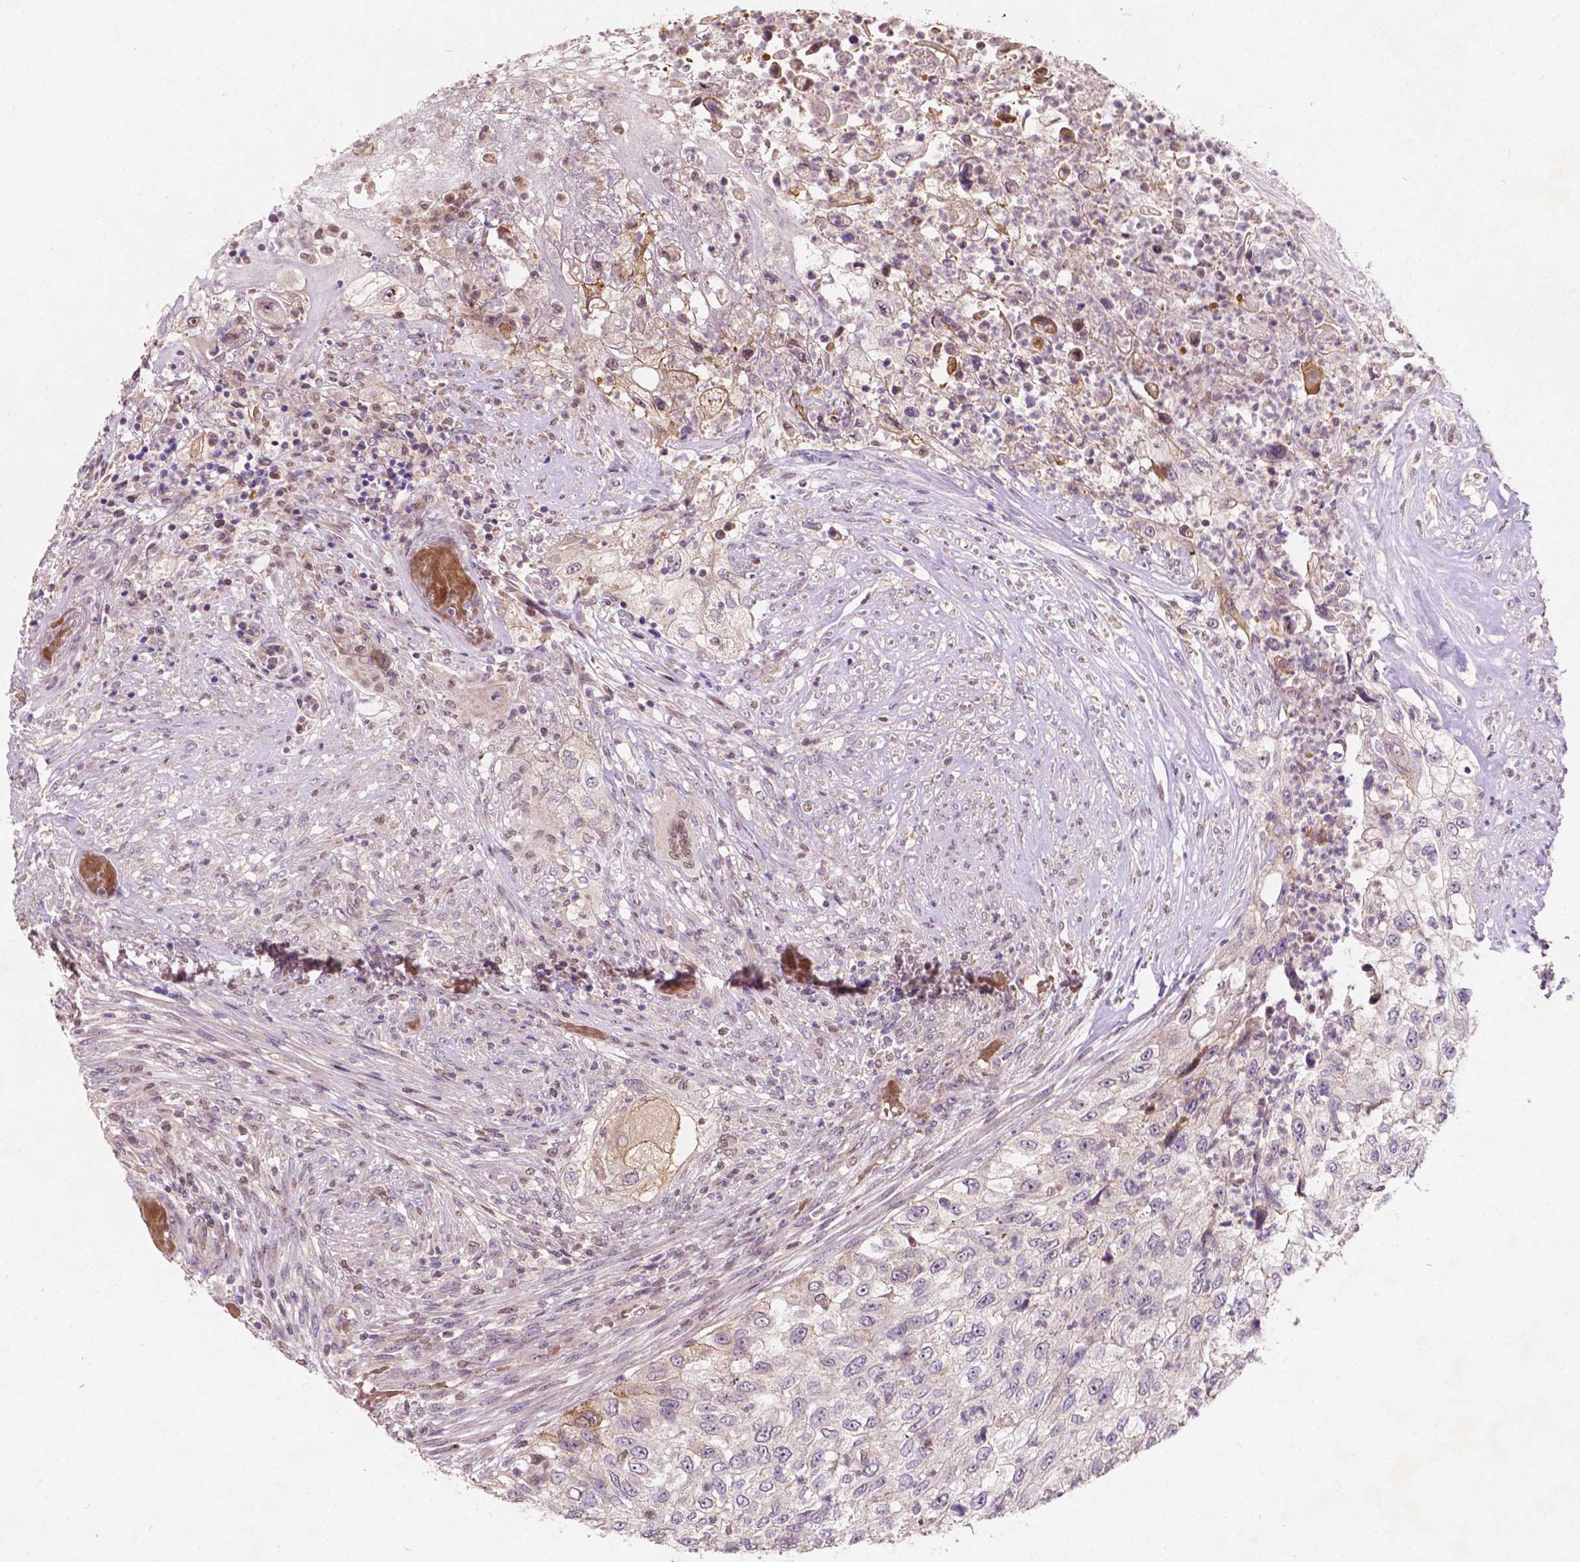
{"staining": {"intensity": "weak", "quantity": "<25%", "location": "cytoplasmic/membranous"}, "tissue": "urothelial cancer", "cell_type": "Tumor cells", "image_type": "cancer", "snomed": [{"axis": "morphology", "description": "Urothelial carcinoma, High grade"}, {"axis": "topography", "description": "Urinary bladder"}], "caption": "An immunohistochemistry image of urothelial carcinoma (high-grade) is shown. There is no staining in tumor cells of urothelial carcinoma (high-grade).", "gene": "DUSP16", "patient": {"sex": "female", "age": 60}}